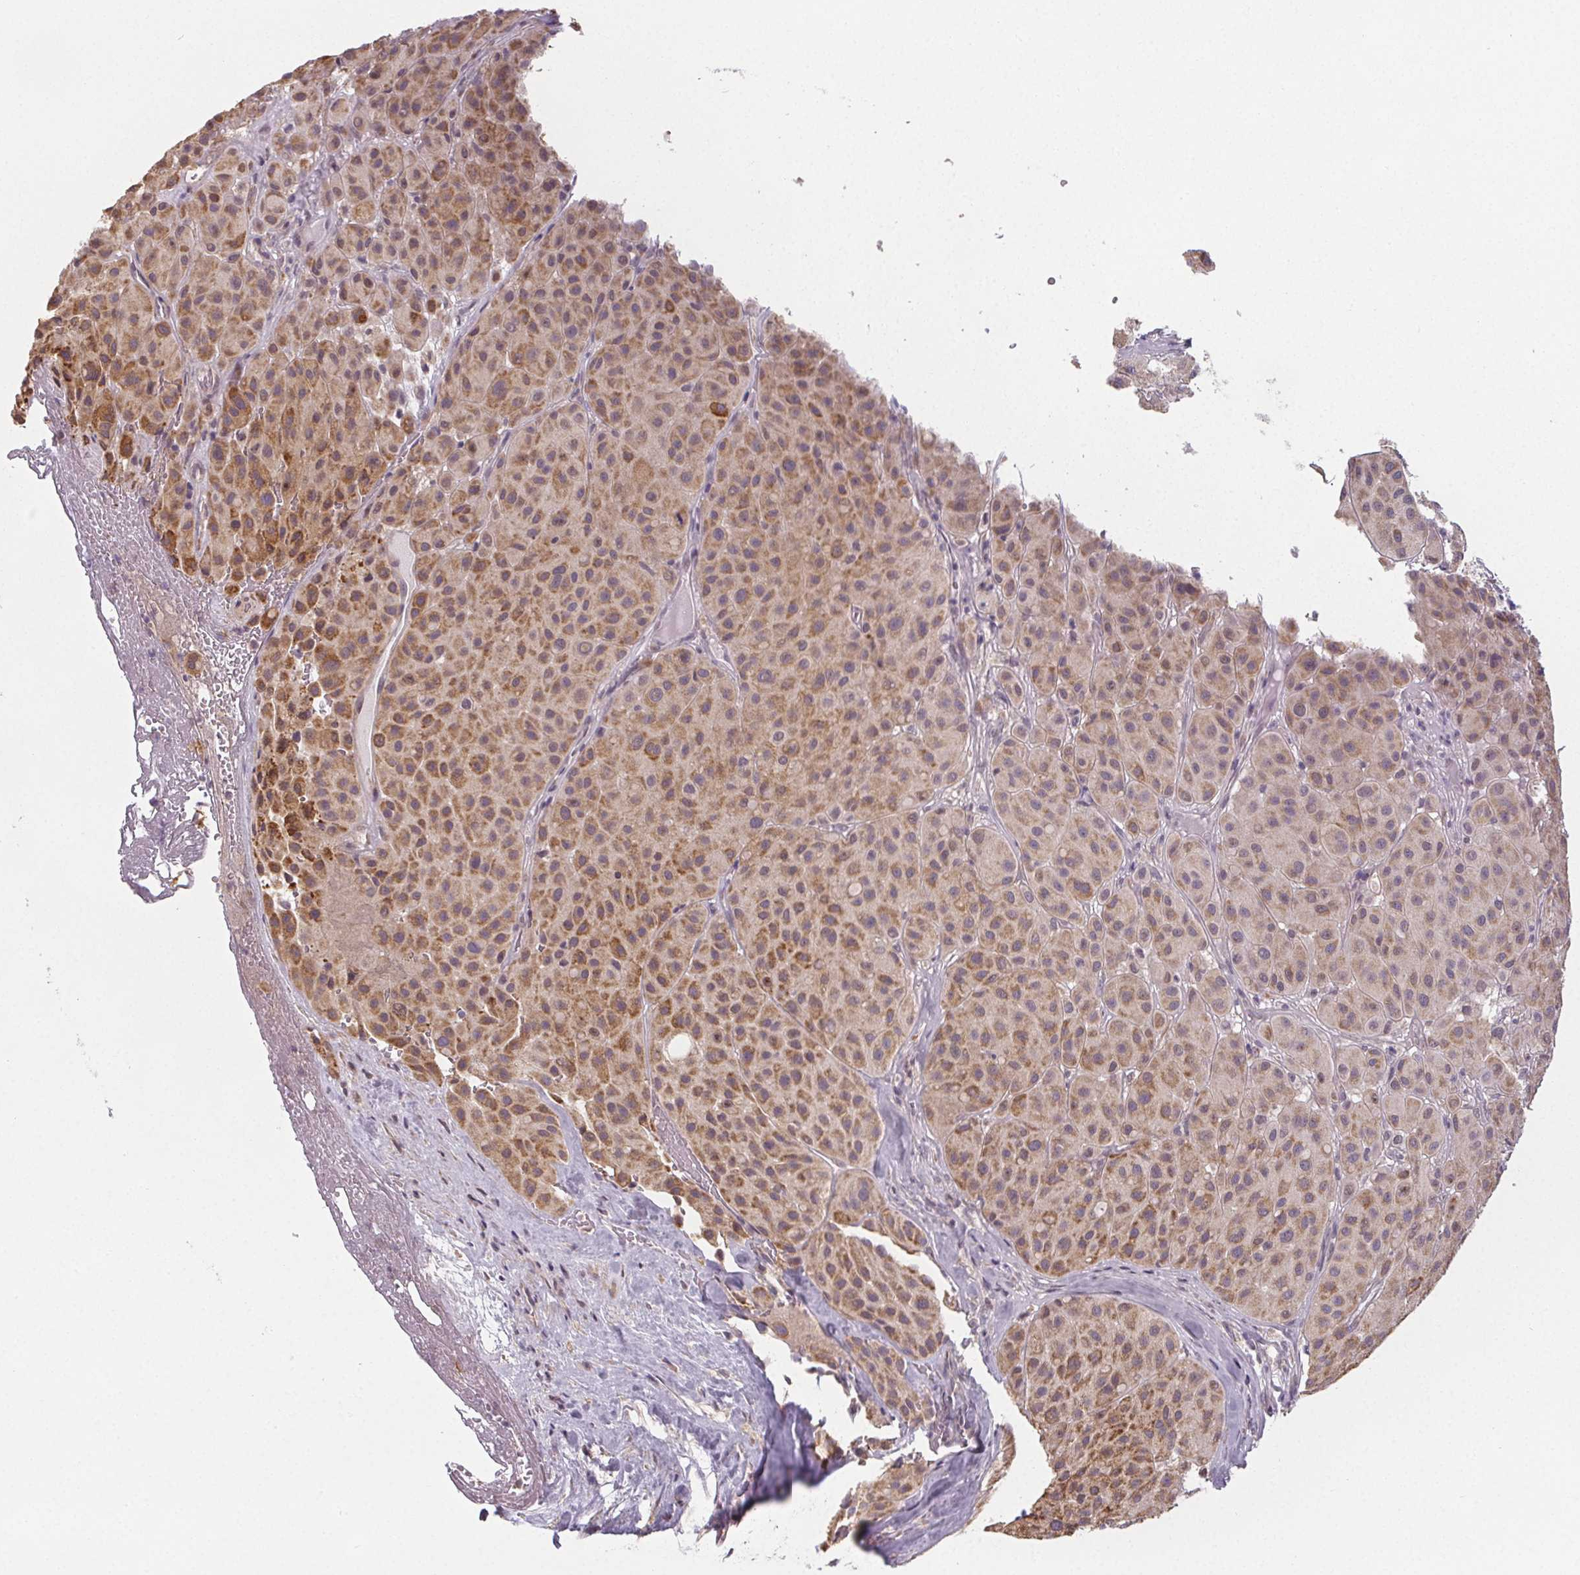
{"staining": {"intensity": "moderate", "quantity": ">75%", "location": "cytoplasmic/membranous"}, "tissue": "melanoma", "cell_type": "Tumor cells", "image_type": "cancer", "snomed": [{"axis": "morphology", "description": "Malignant melanoma, Metastatic site"}, {"axis": "topography", "description": "Smooth muscle"}], "caption": "Human malignant melanoma (metastatic site) stained for a protein (brown) shows moderate cytoplasmic/membranous positive expression in approximately >75% of tumor cells.", "gene": "SLC26A2", "patient": {"sex": "male", "age": 41}}